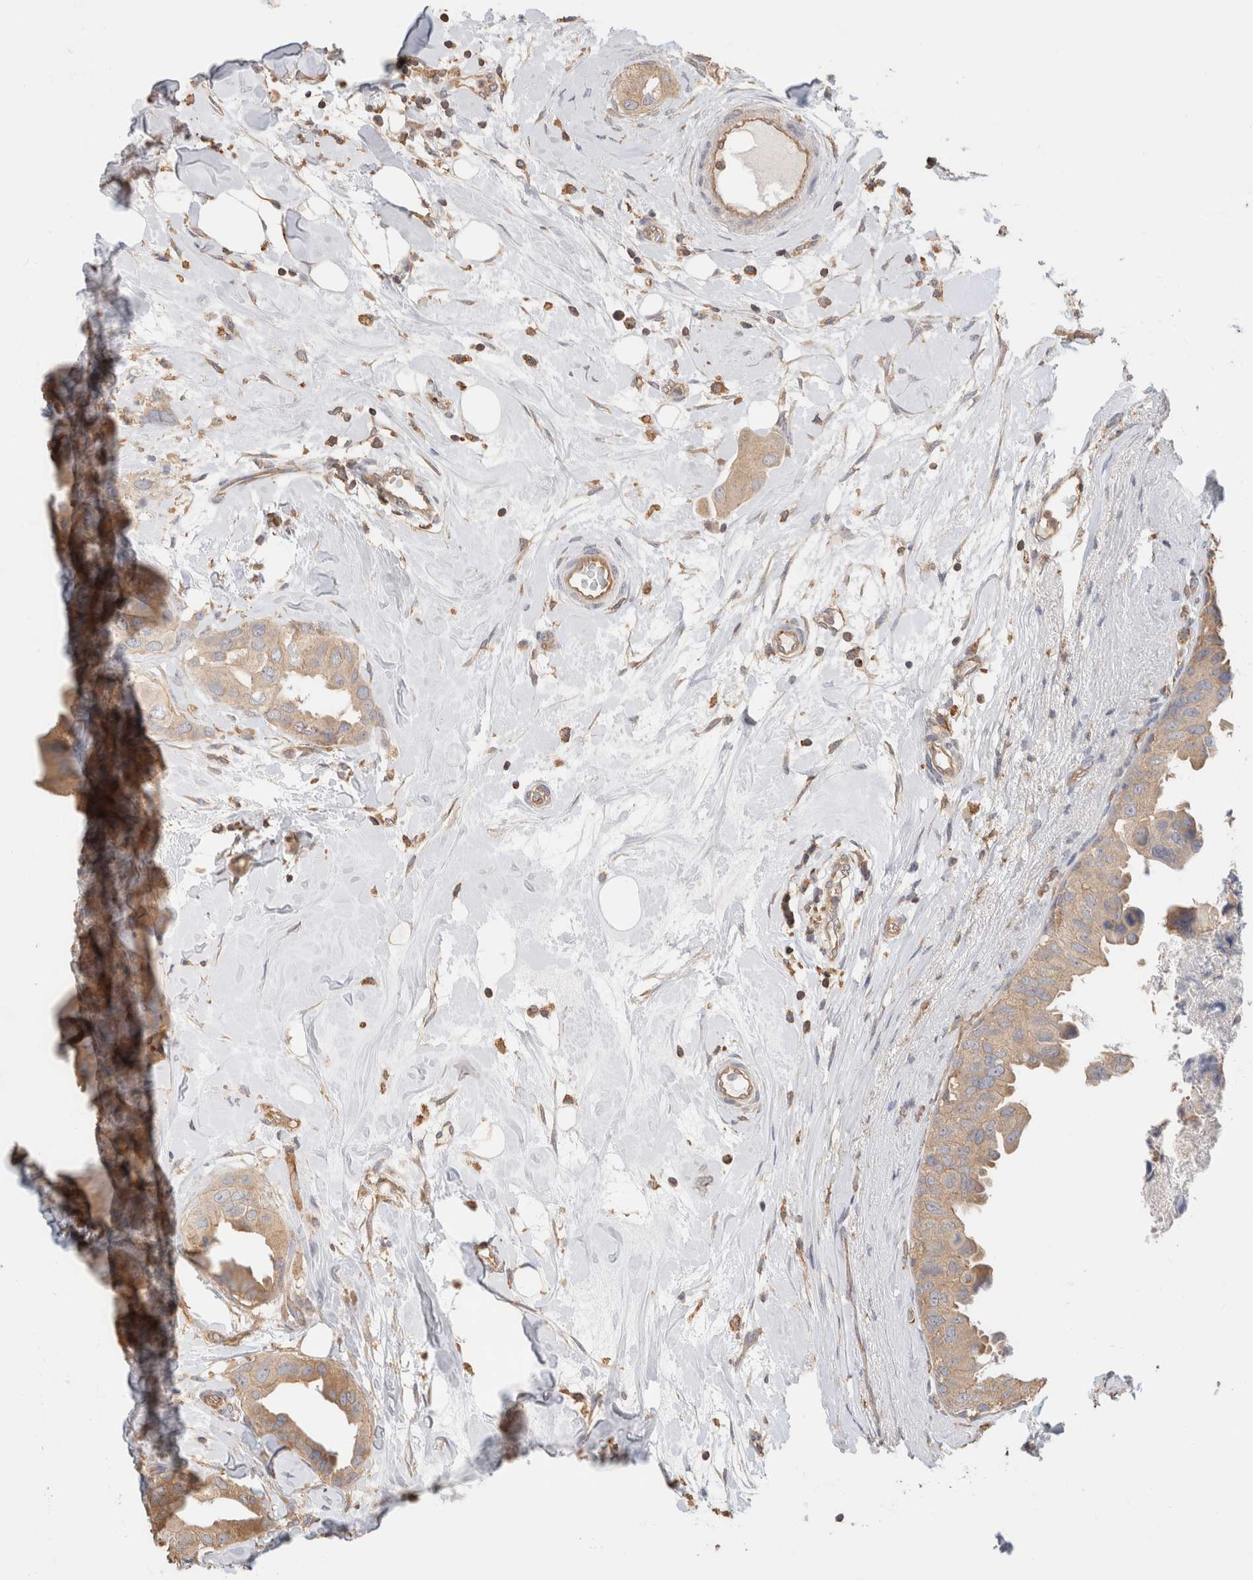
{"staining": {"intensity": "moderate", "quantity": ">75%", "location": "cytoplasmic/membranous"}, "tissue": "breast cancer", "cell_type": "Tumor cells", "image_type": "cancer", "snomed": [{"axis": "morphology", "description": "Duct carcinoma"}, {"axis": "topography", "description": "Breast"}], "caption": "High-power microscopy captured an immunohistochemistry histopathology image of breast cancer, revealing moderate cytoplasmic/membranous expression in approximately >75% of tumor cells. (Stains: DAB (3,3'-diaminobenzidine) in brown, nuclei in blue, Microscopy: brightfield microscopy at high magnification).", "gene": "CFAP418", "patient": {"sex": "female", "age": 40}}